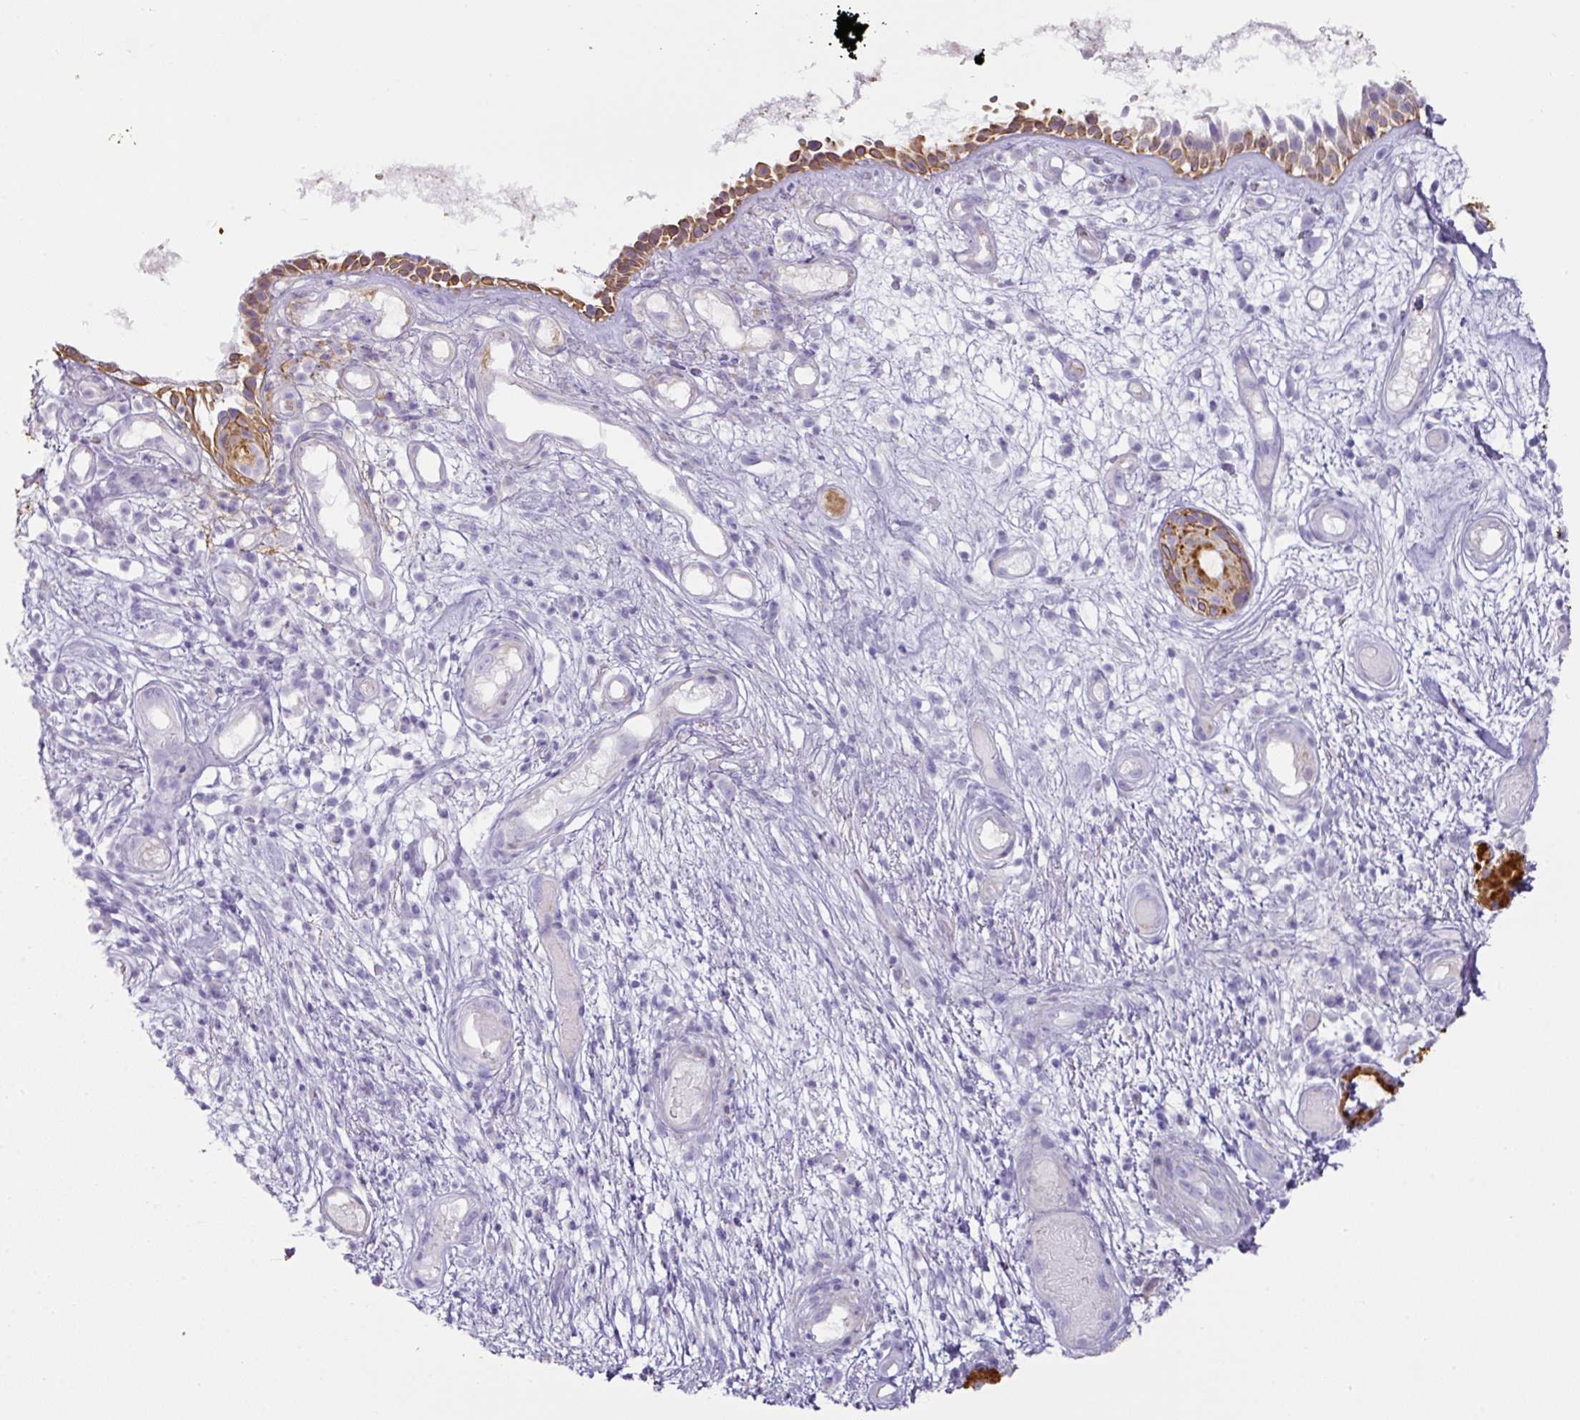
{"staining": {"intensity": "moderate", "quantity": "25%-75%", "location": "cytoplasmic/membranous"}, "tissue": "nasopharynx", "cell_type": "Respiratory epithelial cells", "image_type": "normal", "snomed": [{"axis": "morphology", "description": "Normal tissue, NOS"}, {"axis": "morphology", "description": "Inflammation, NOS"}, {"axis": "topography", "description": "Nasopharynx"}], "caption": "Protein expression analysis of benign nasopharynx reveals moderate cytoplasmic/membranous staining in approximately 25%-75% of respiratory epithelial cells.", "gene": "TARM1", "patient": {"sex": "male", "age": 54}}